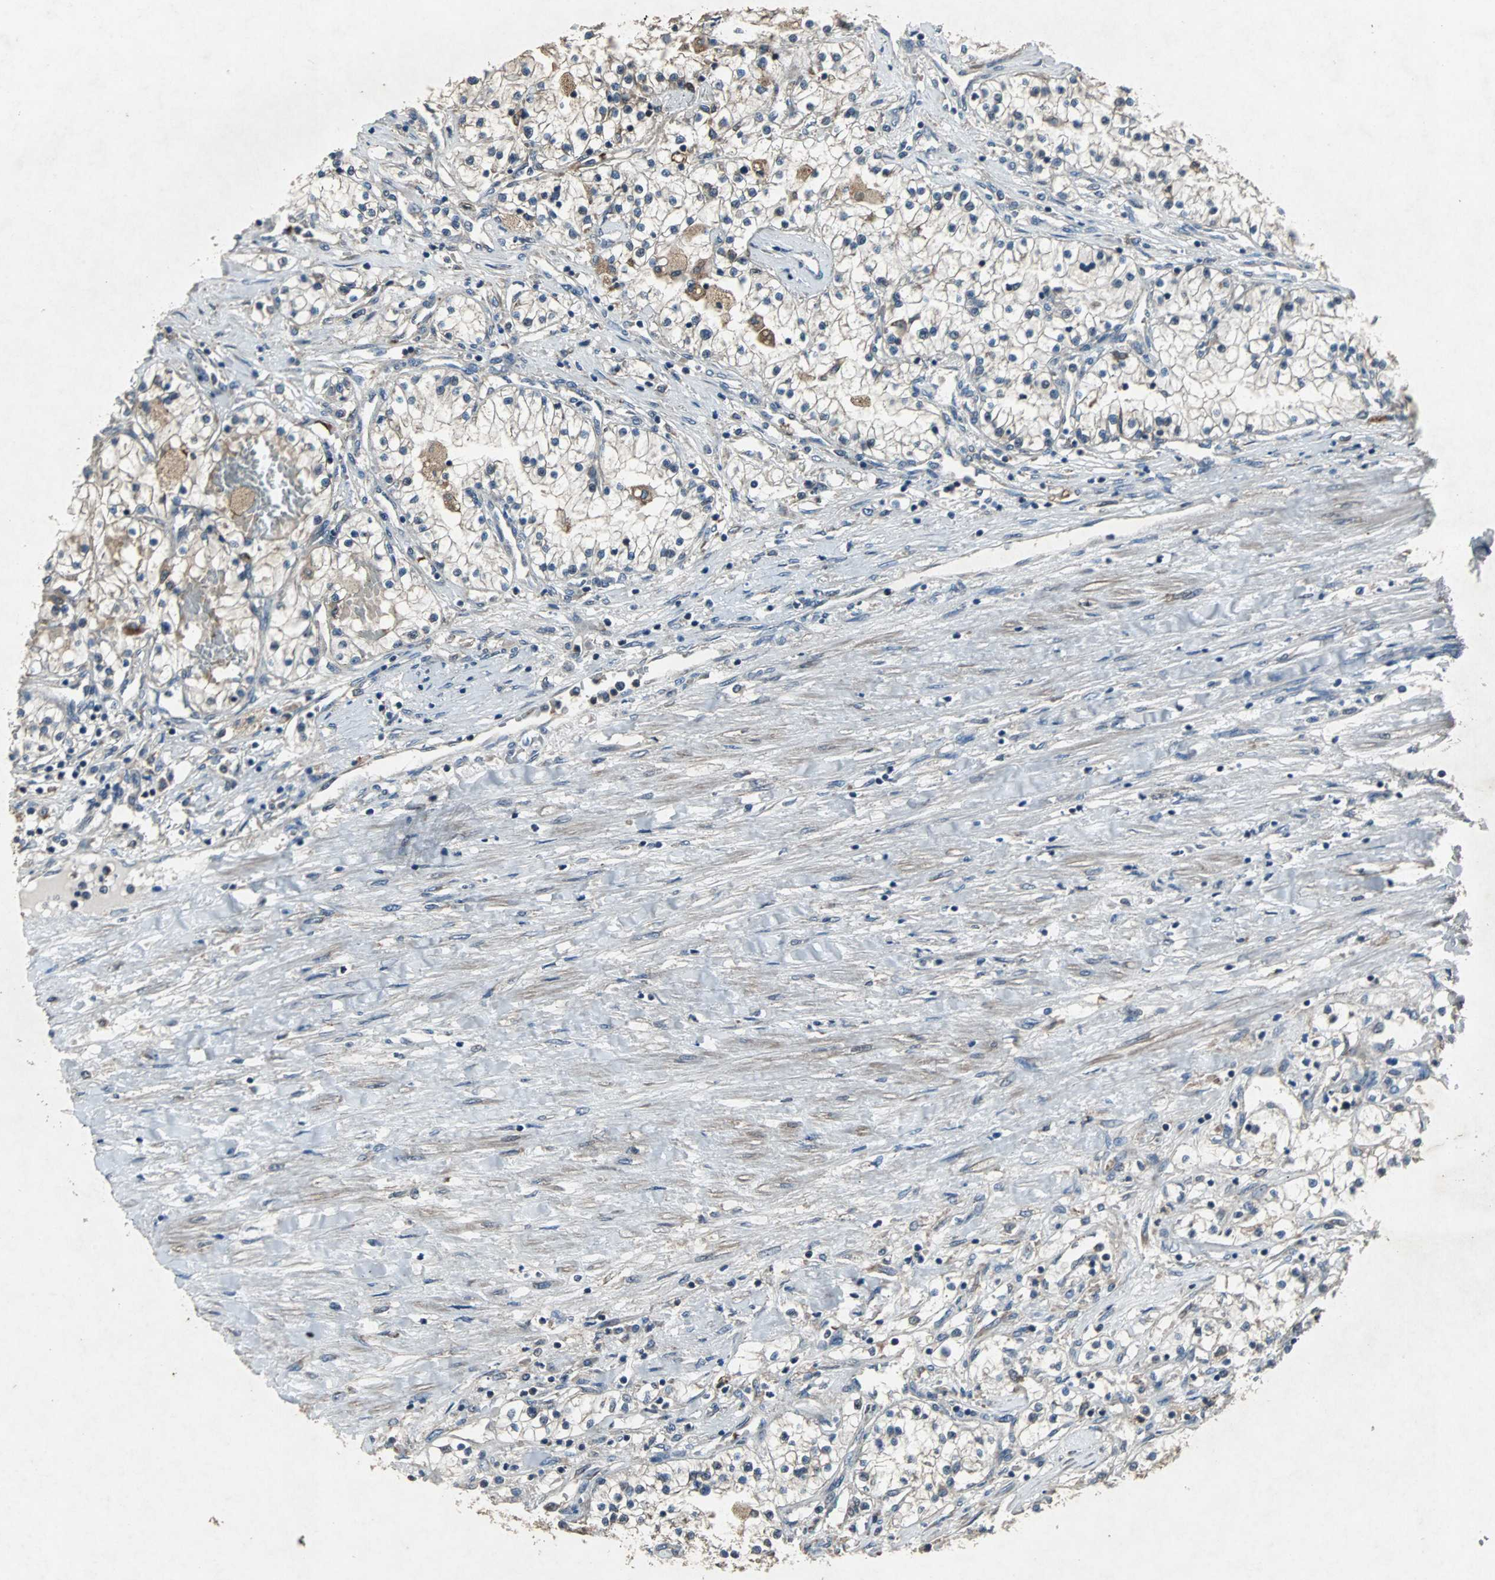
{"staining": {"intensity": "weak", "quantity": "<25%", "location": "cytoplasmic/membranous"}, "tissue": "renal cancer", "cell_type": "Tumor cells", "image_type": "cancer", "snomed": [{"axis": "morphology", "description": "Adenocarcinoma, NOS"}, {"axis": "topography", "description": "Kidney"}], "caption": "Immunohistochemistry (IHC) image of renal cancer stained for a protein (brown), which displays no expression in tumor cells.", "gene": "SOS1", "patient": {"sex": "male", "age": 68}}